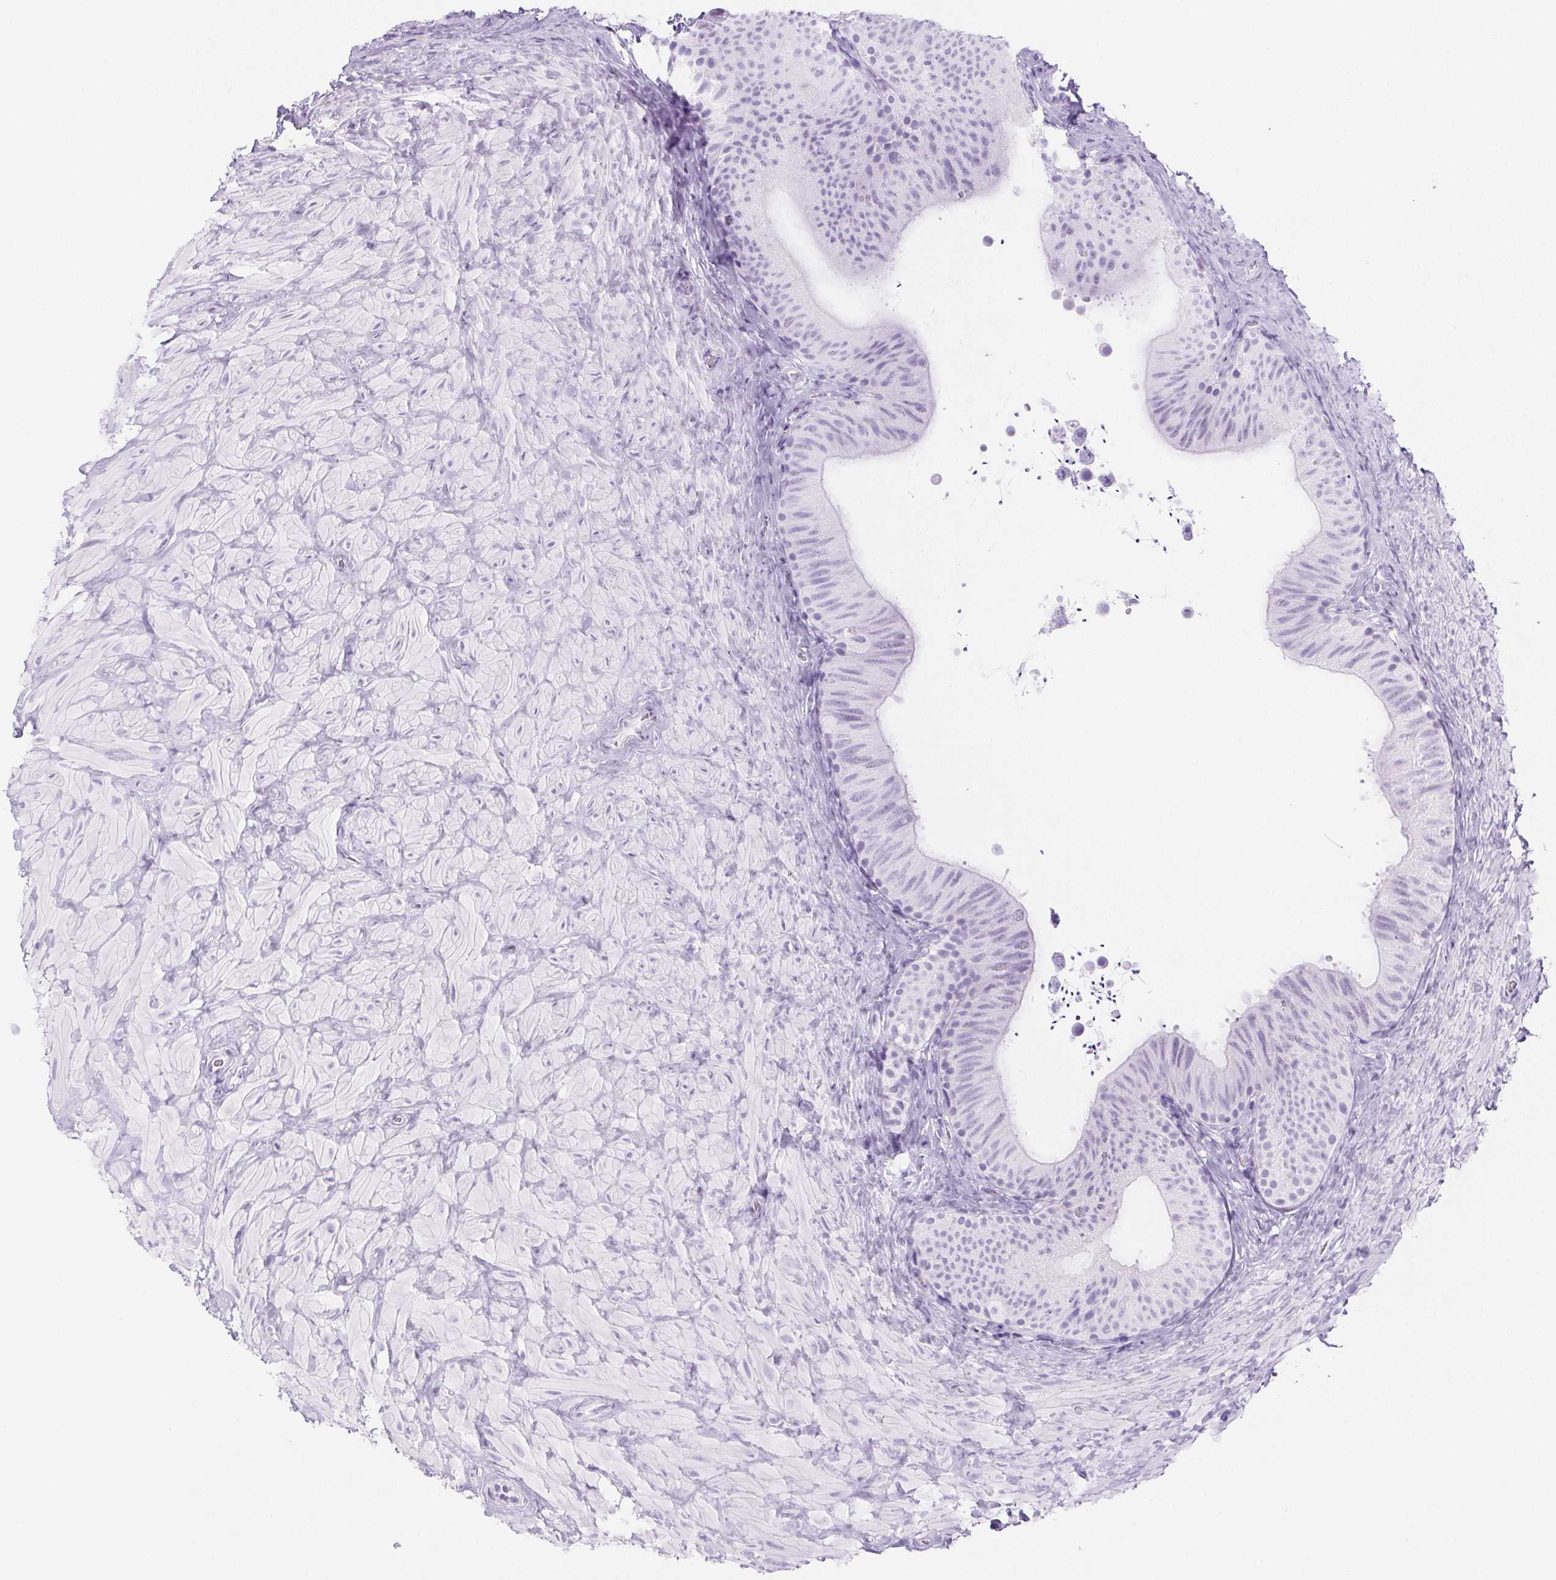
{"staining": {"intensity": "negative", "quantity": "none", "location": "none"}, "tissue": "epididymis", "cell_type": "Glandular cells", "image_type": "normal", "snomed": [{"axis": "morphology", "description": "Normal tissue, NOS"}, {"axis": "topography", "description": "Epididymis, spermatic cord, NOS"}, {"axis": "topography", "description": "Epididymis"}], "caption": "Immunohistochemical staining of benign epididymis exhibits no significant staining in glandular cells.", "gene": "PI3", "patient": {"sex": "male", "age": 31}}